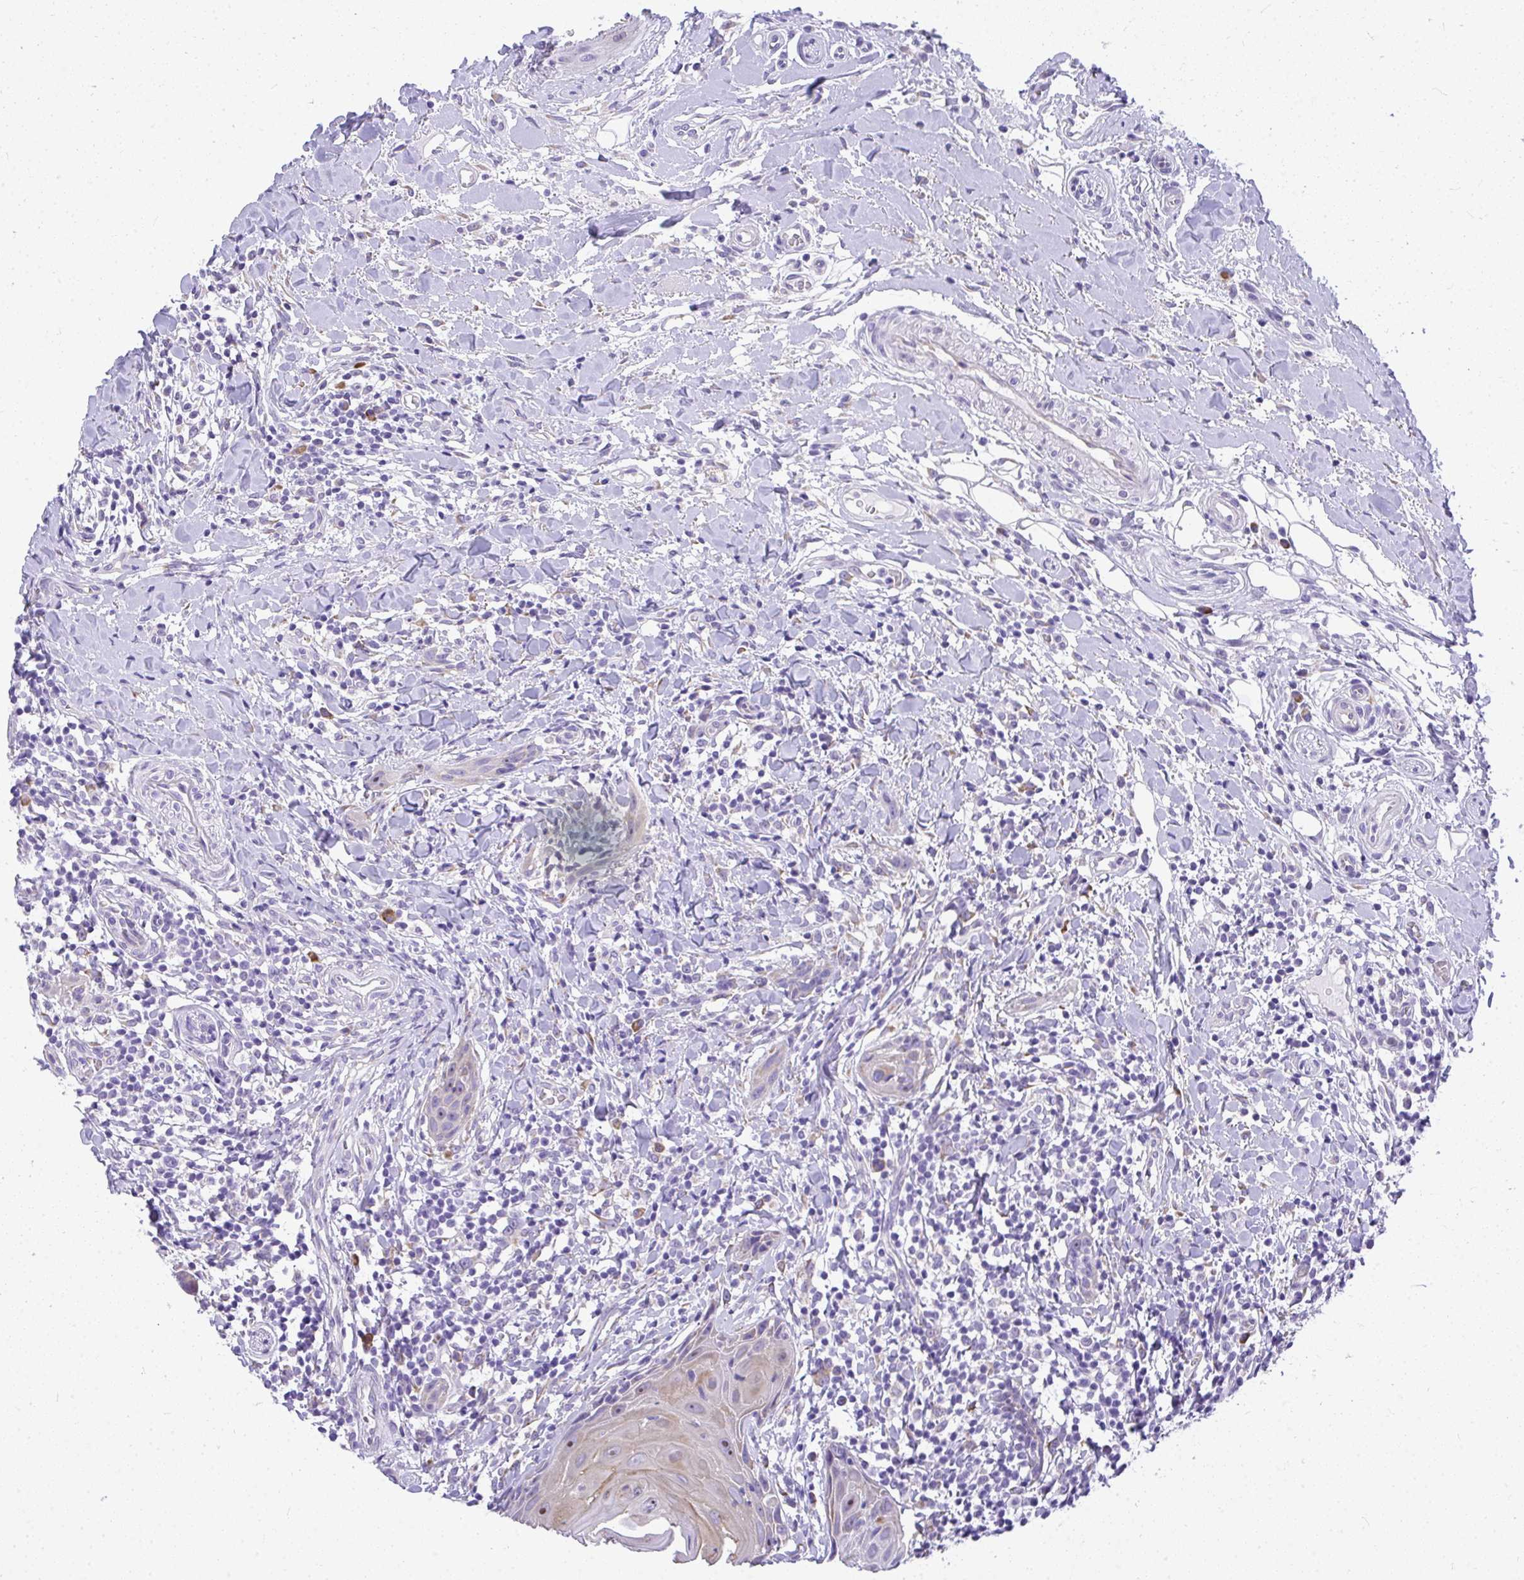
{"staining": {"intensity": "negative", "quantity": "none", "location": "none"}, "tissue": "head and neck cancer", "cell_type": "Tumor cells", "image_type": "cancer", "snomed": [{"axis": "morphology", "description": "Squamous cell carcinoma, NOS"}, {"axis": "topography", "description": "Oral tissue"}, {"axis": "topography", "description": "Head-Neck"}], "caption": "Histopathology image shows no protein positivity in tumor cells of head and neck cancer (squamous cell carcinoma) tissue.", "gene": "ADRA2C", "patient": {"sex": "male", "age": 49}}